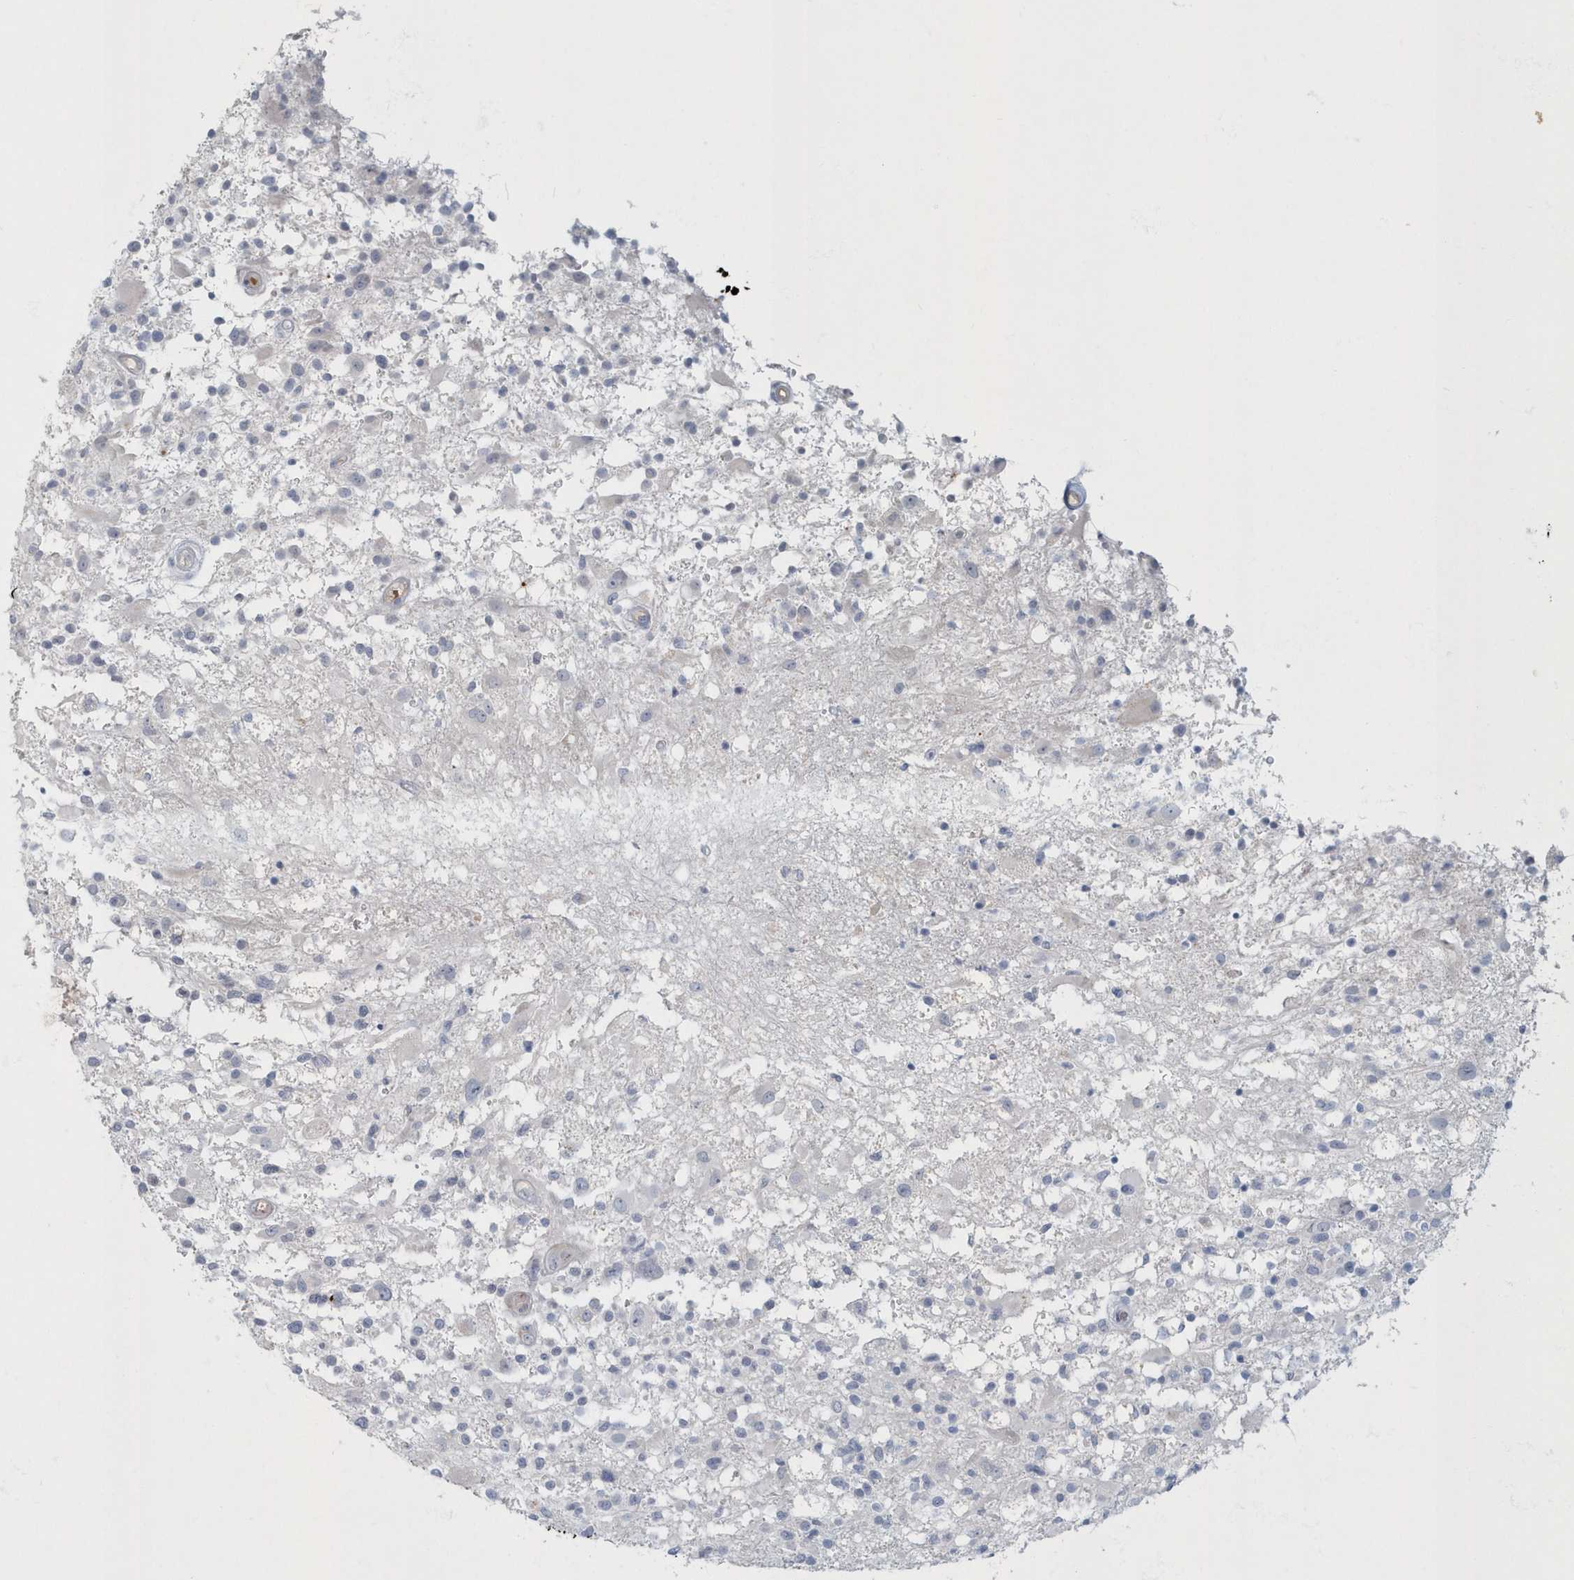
{"staining": {"intensity": "negative", "quantity": "none", "location": "none"}, "tissue": "glioma", "cell_type": "Tumor cells", "image_type": "cancer", "snomed": [{"axis": "morphology", "description": "Glioma, malignant, High grade"}, {"axis": "morphology", "description": "Glioblastoma, NOS"}, {"axis": "topography", "description": "Brain"}], "caption": "Micrograph shows no significant protein positivity in tumor cells of glioma.", "gene": "MYOT", "patient": {"sex": "male", "age": 60}}